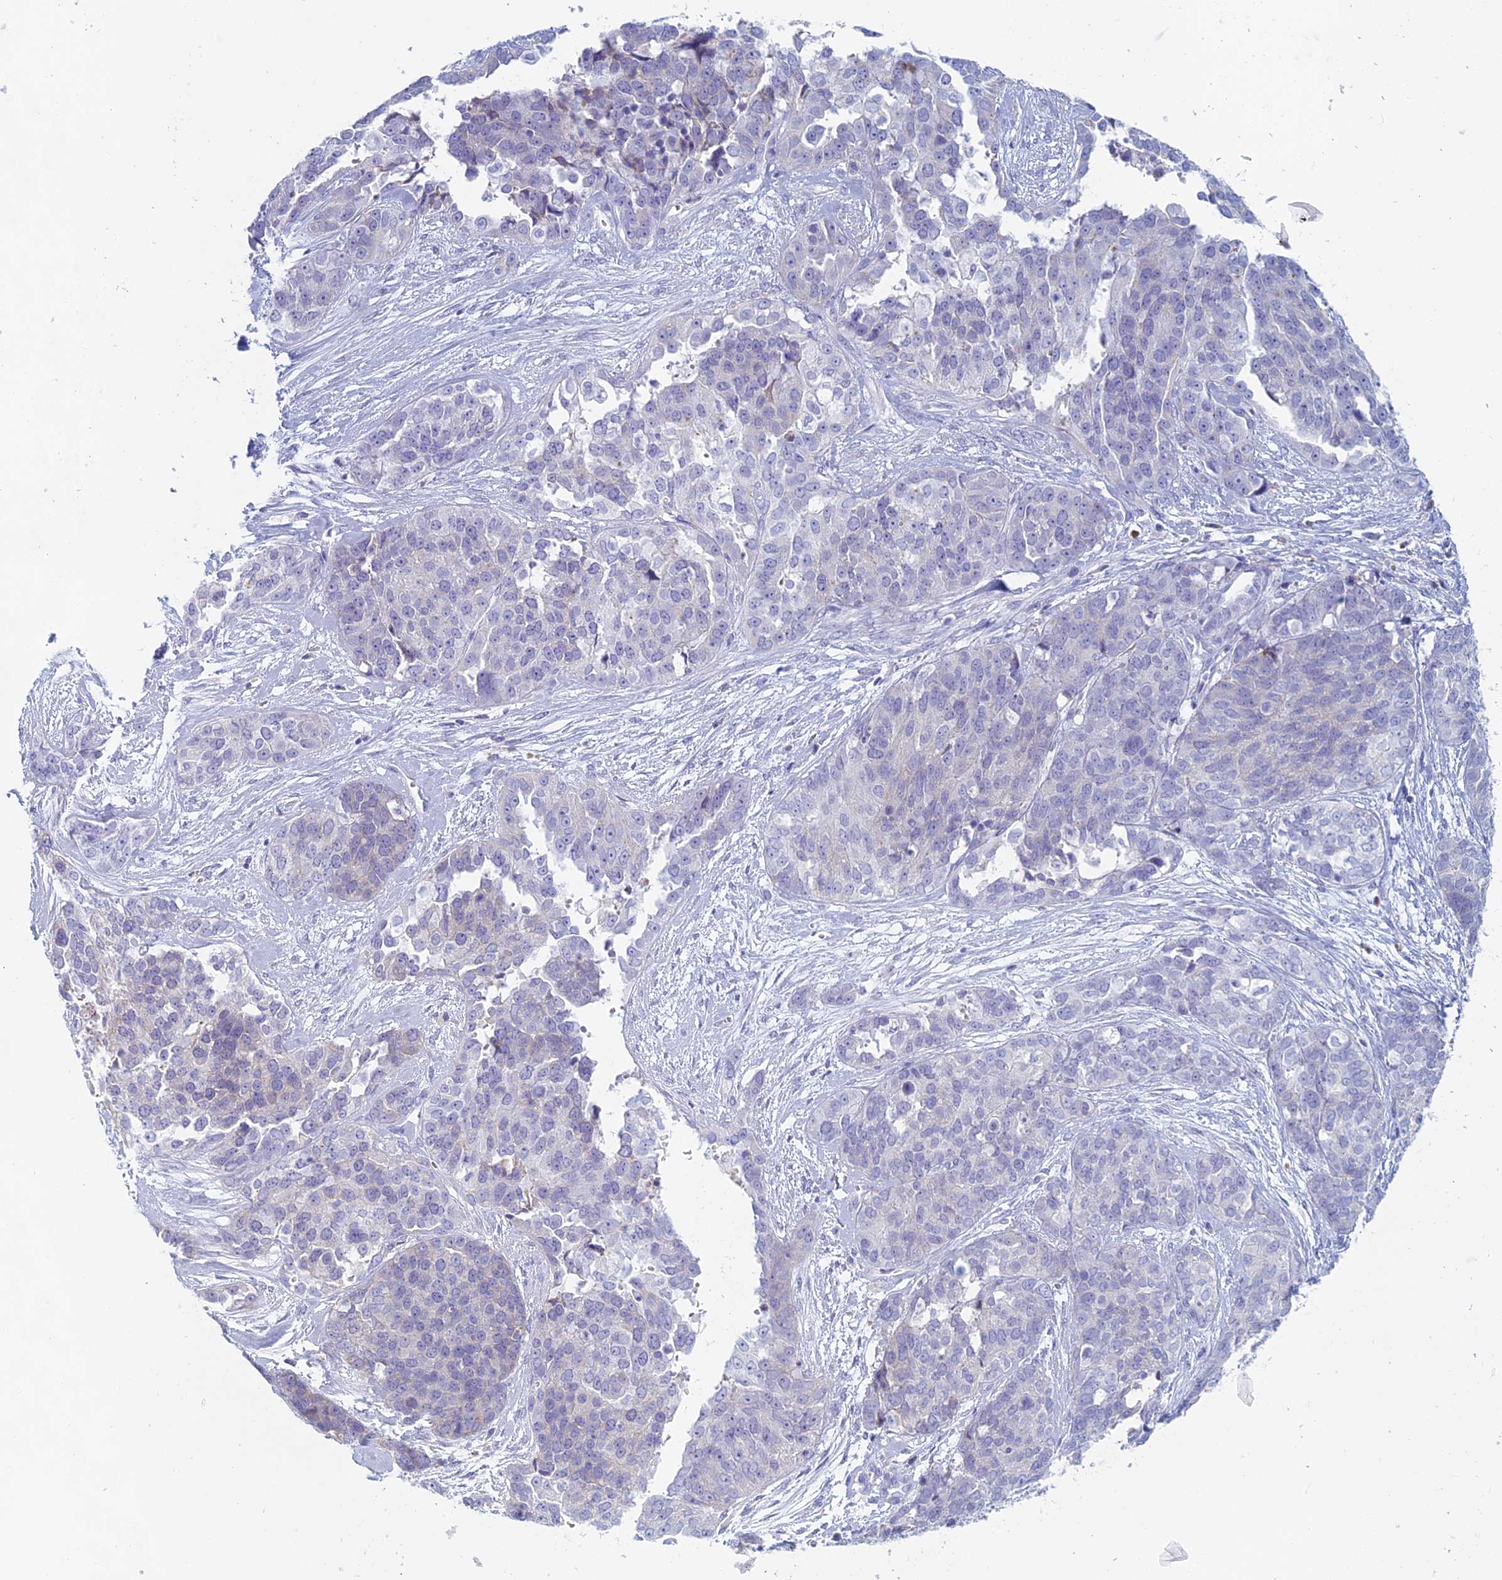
{"staining": {"intensity": "negative", "quantity": "none", "location": "none"}, "tissue": "ovarian cancer", "cell_type": "Tumor cells", "image_type": "cancer", "snomed": [{"axis": "morphology", "description": "Cystadenocarcinoma, serous, NOS"}, {"axis": "topography", "description": "Ovary"}], "caption": "Immunohistochemical staining of human ovarian cancer (serous cystadenocarcinoma) demonstrates no significant expression in tumor cells.", "gene": "MAGEB6", "patient": {"sex": "female", "age": 44}}